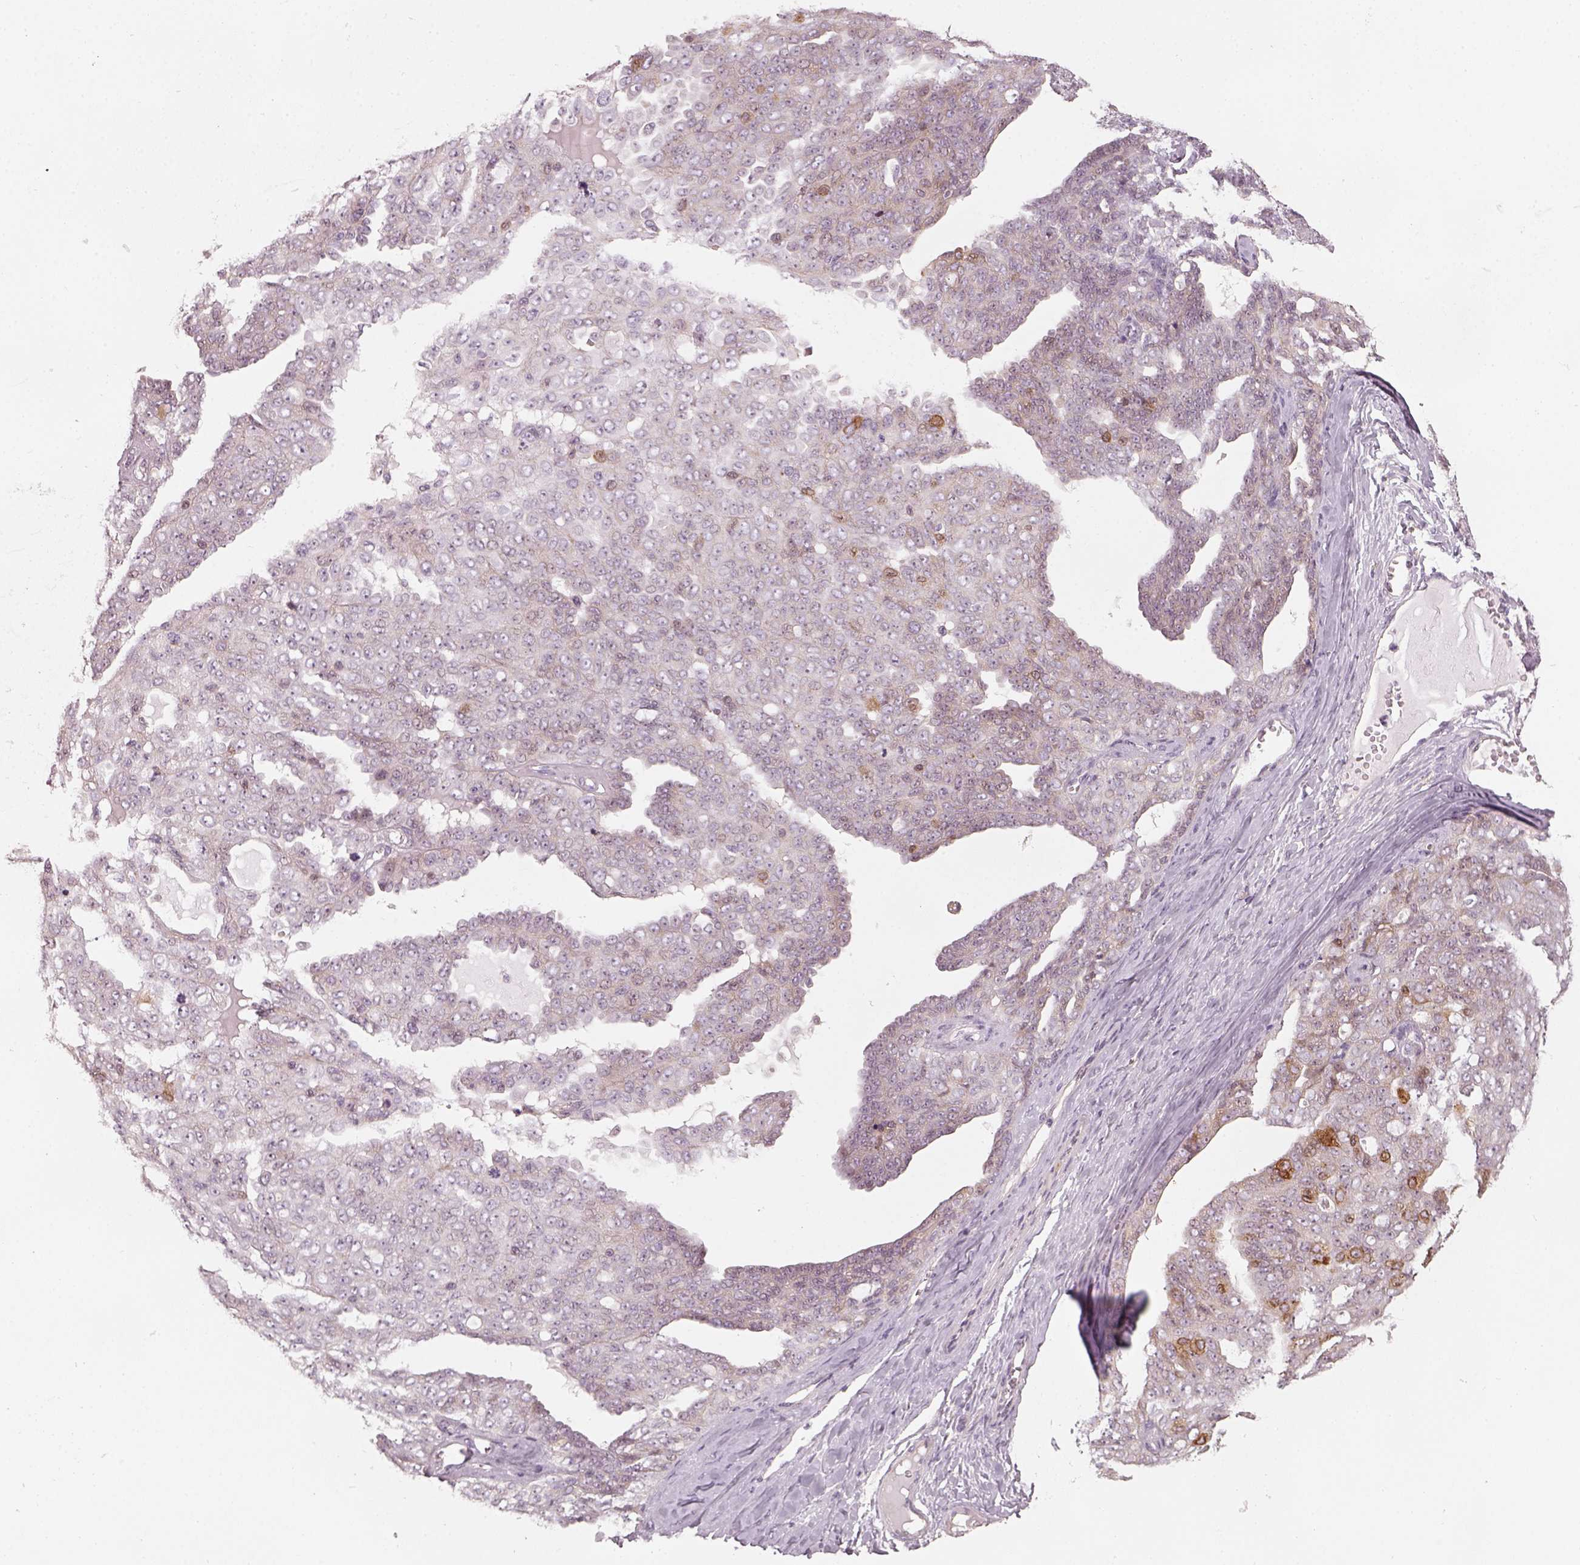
{"staining": {"intensity": "moderate", "quantity": "<25%", "location": "cytoplasmic/membranous"}, "tissue": "ovarian cancer", "cell_type": "Tumor cells", "image_type": "cancer", "snomed": [{"axis": "morphology", "description": "Cystadenocarcinoma, serous, NOS"}, {"axis": "topography", "description": "Ovary"}], "caption": "High-magnification brightfield microscopy of ovarian cancer (serous cystadenocarcinoma) stained with DAB (3,3'-diaminobenzidine) (brown) and counterstained with hematoxylin (blue). tumor cells exhibit moderate cytoplasmic/membranous positivity is appreciated in about<25% of cells.", "gene": "CDS1", "patient": {"sex": "female", "age": 71}}